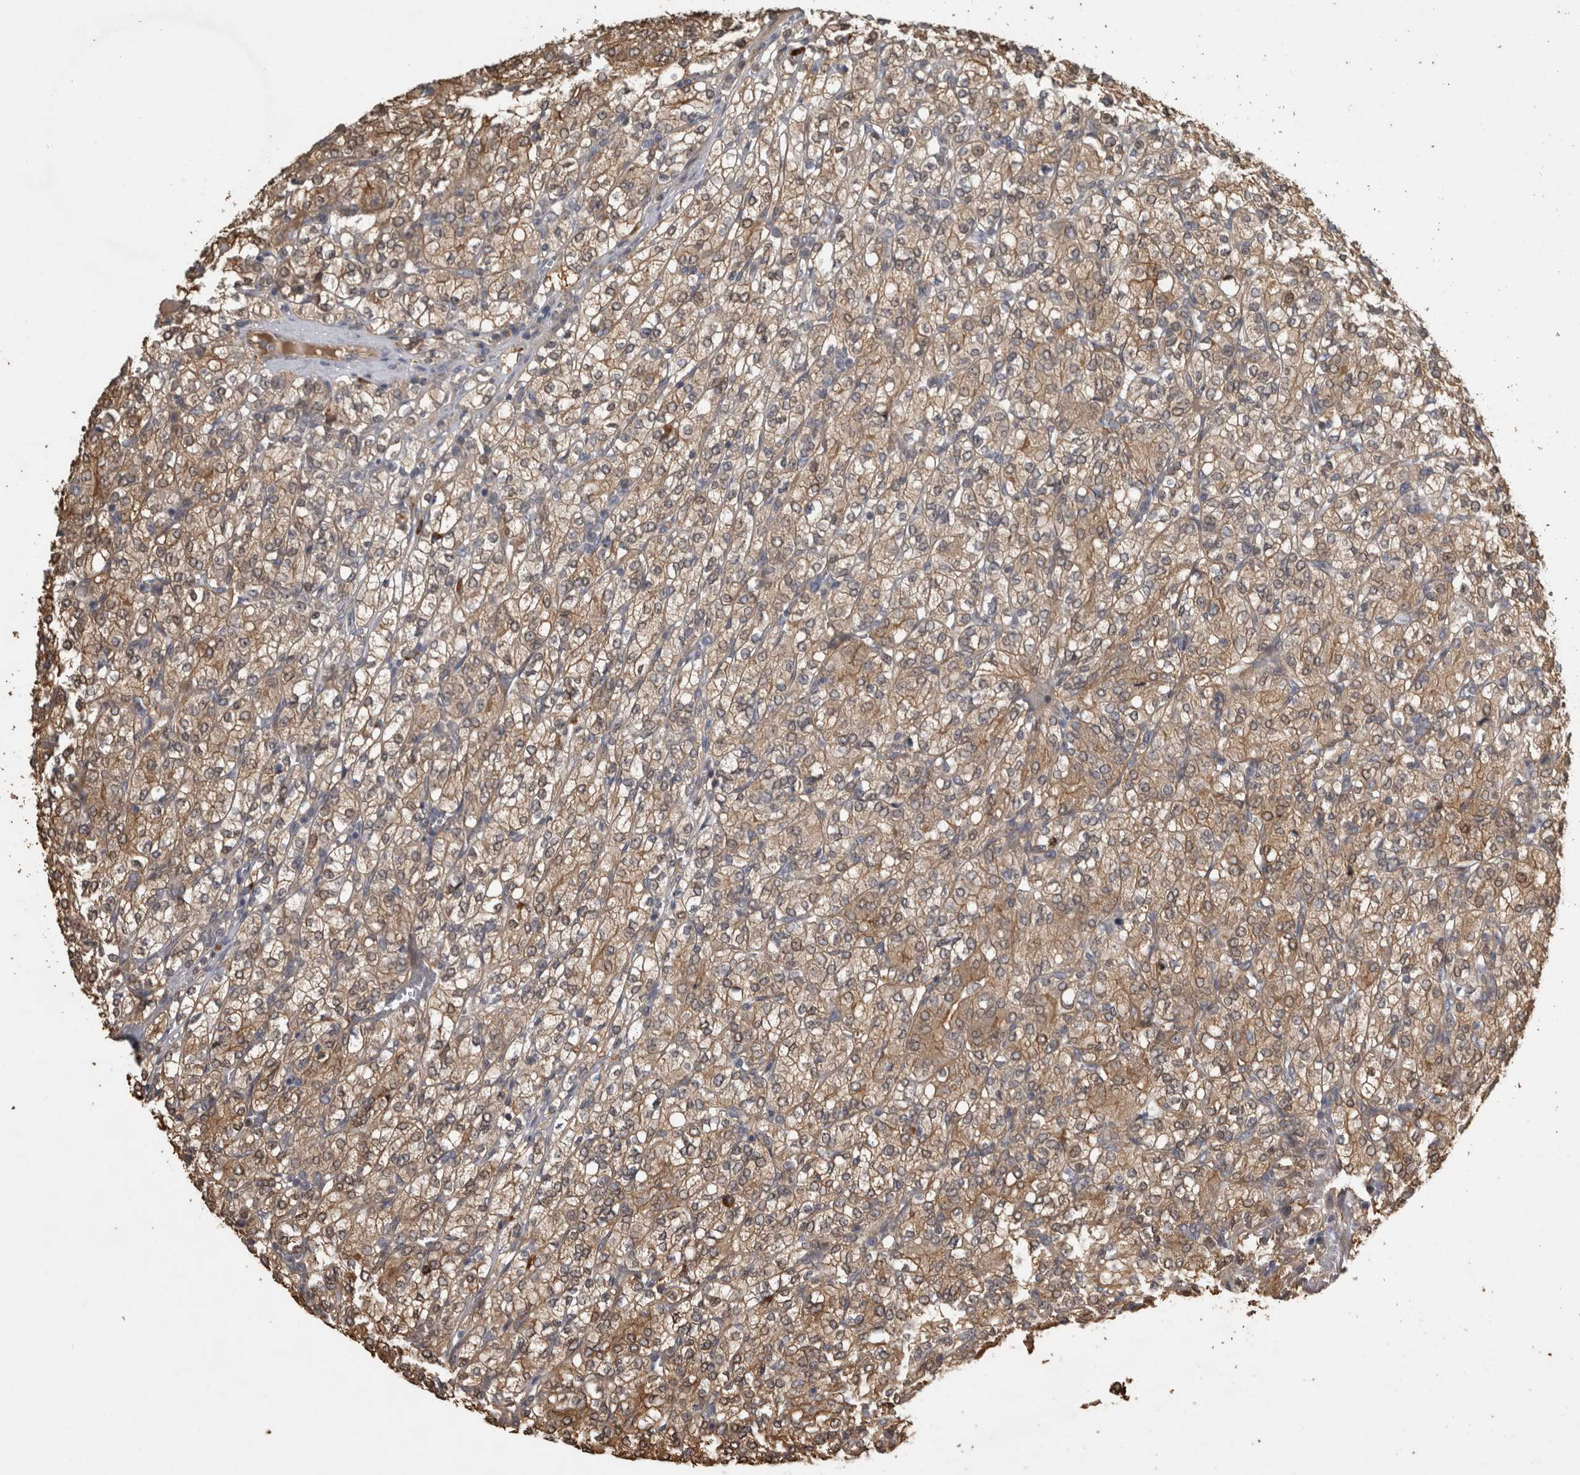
{"staining": {"intensity": "weak", "quantity": ">75%", "location": "cytoplasmic/membranous"}, "tissue": "renal cancer", "cell_type": "Tumor cells", "image_type": "cancer", "snomed": [{"axis": "morphology", "description": "Adenocarcinoma, NOS"}, {"axis": "topography", "description": "Kidney"}], "caption": "Weak cytoplasmic/membranous protein staining is present in about >75% of tumor cells in renal adenocarcinoma. The protein is stained brown, and the nuclei are stained in blue (DAB IHC with brightfield microscopy, high magnification).", "gene": "RHPN1", "patient": {"sex": "male", "age": 77}}